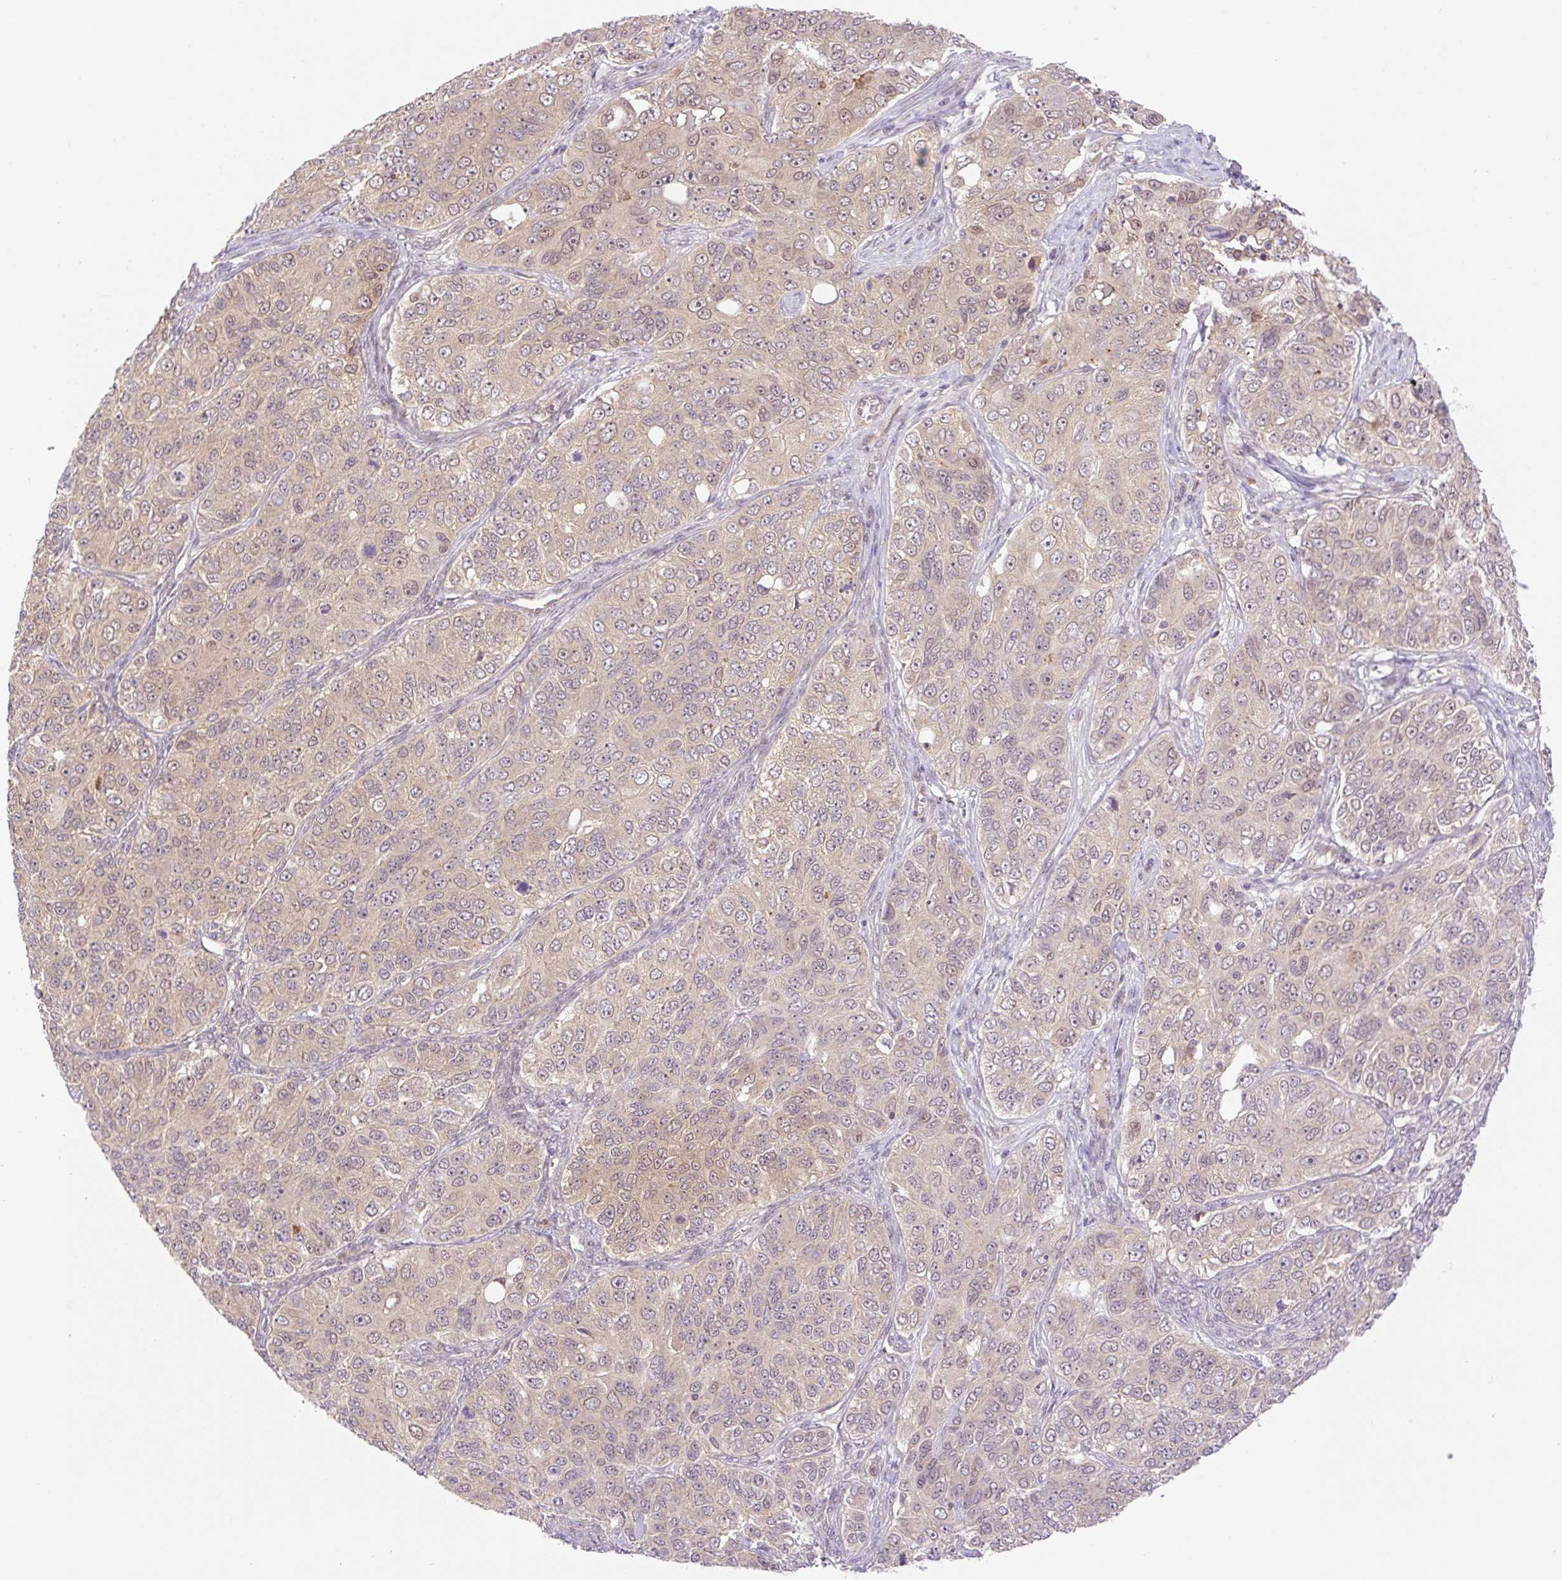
{"staining": {"intensity": "weak", "quantity": "25%-75%", "location": "cytoplasmic/membranous,nuclear"}, "tissue": "ovarian cancer", "cell_type": "Tumor cells", "image_type": "cancer", "snomed": [{"axis": "morphology", "description": "Carcinoma, endometroid"}, {"axis": "topography", "description": "Ovary"}], "caption": "The image exhibits staining of ovarian cancer, revealing weak cytoplasmic/membranous and nuclear protein expression (brown color) within tumor cells.", "gene": "VPS25", "patient": {"sex": "female", "age": 51}}